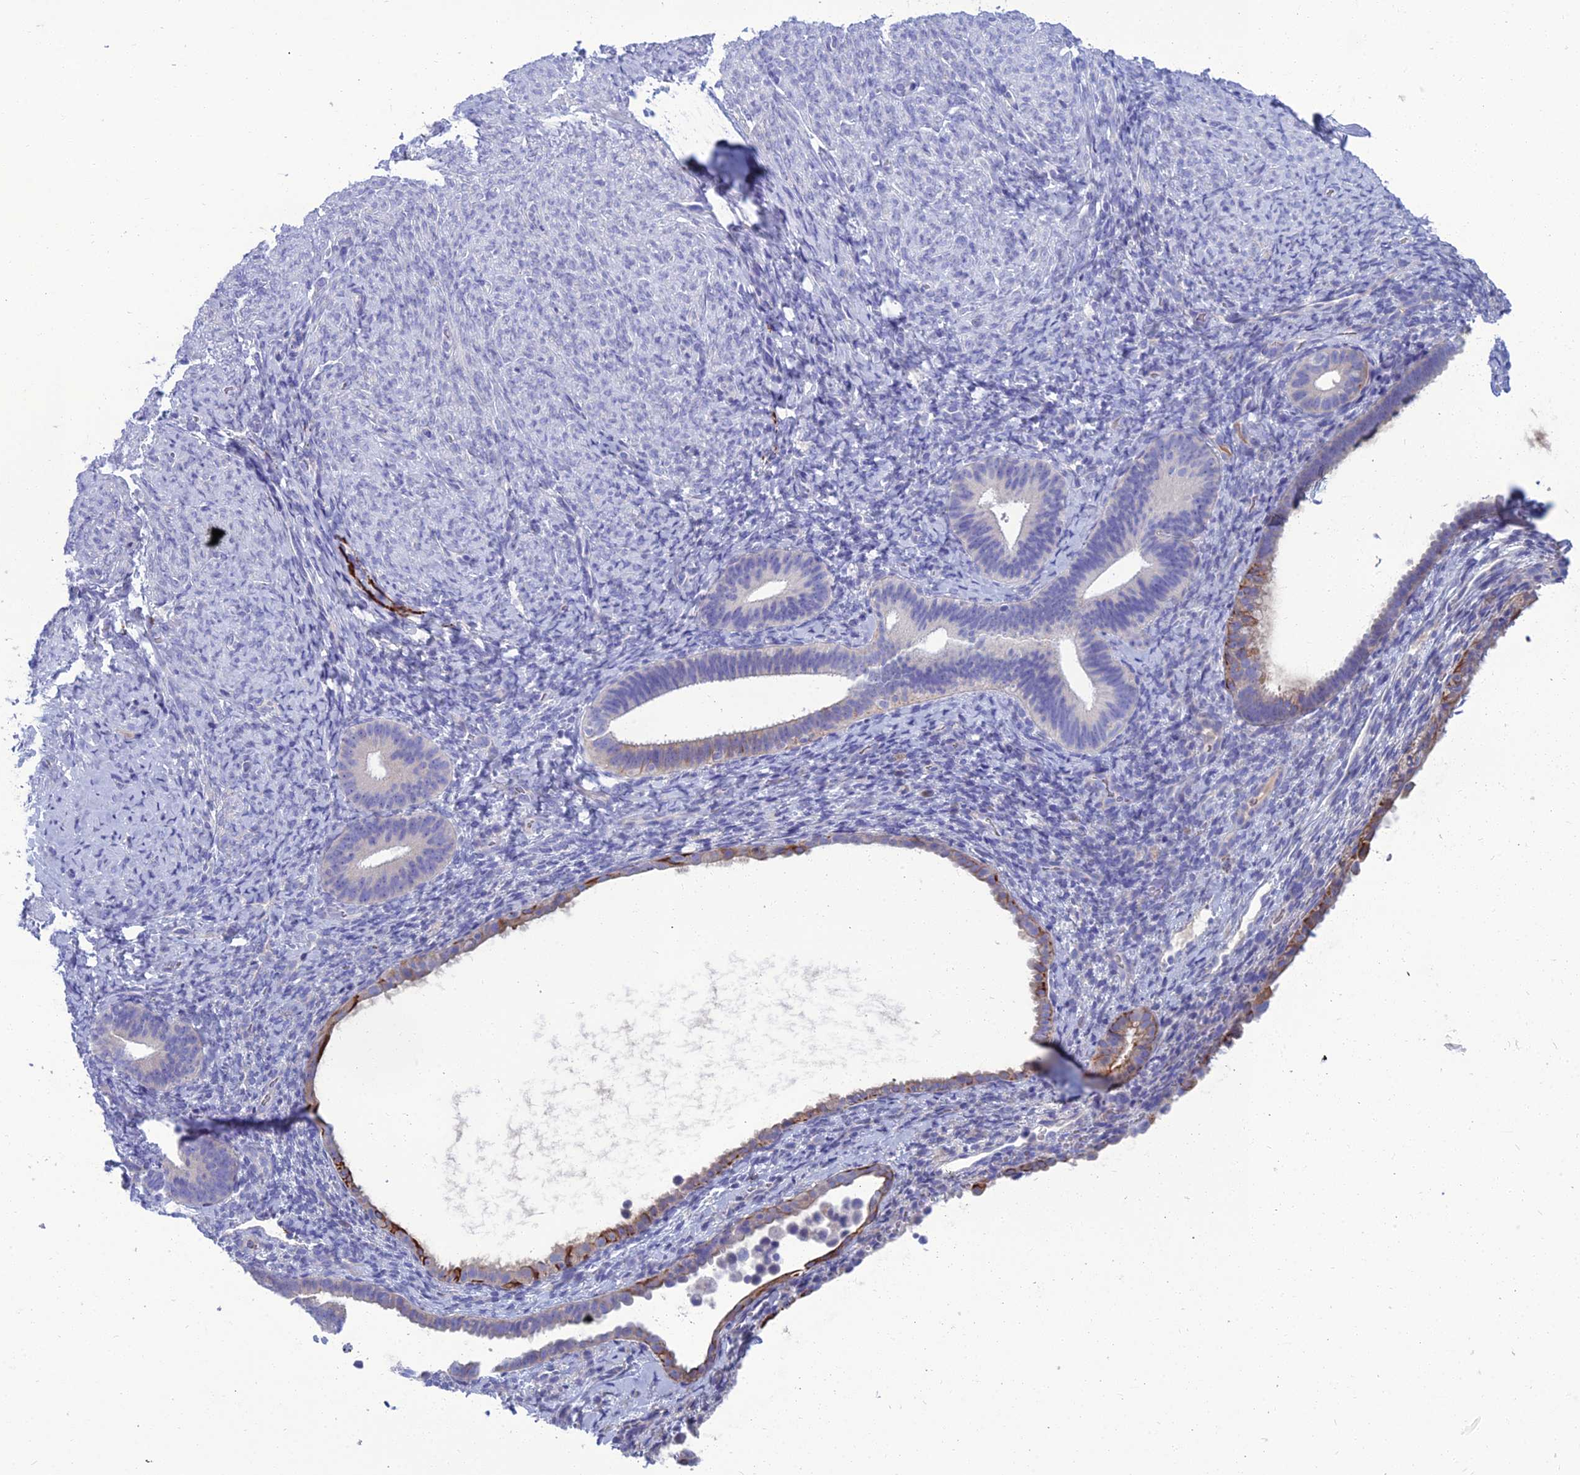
{"staining": {"intensity": "negative", "quantity": "none", "location": "none"}, "tissue": "endometrium", "cell_type": "Cells in endometrial stroma", "image_type": "normal", "snomed": [{"axis": "morphology", "description": "Normal tissue, NOS"}, {"axis": "topography", "description": "Endometrium"}], "caption": "The micrograph exhibits no significant expression in cells in endometrial stroma of endometrium. The staining is performed using DAB brown chromogen with nuclei counter-stained in using hematoxylin.", "gene": "SPTLC3", "patient": {"sex": "female", "age": 65}}